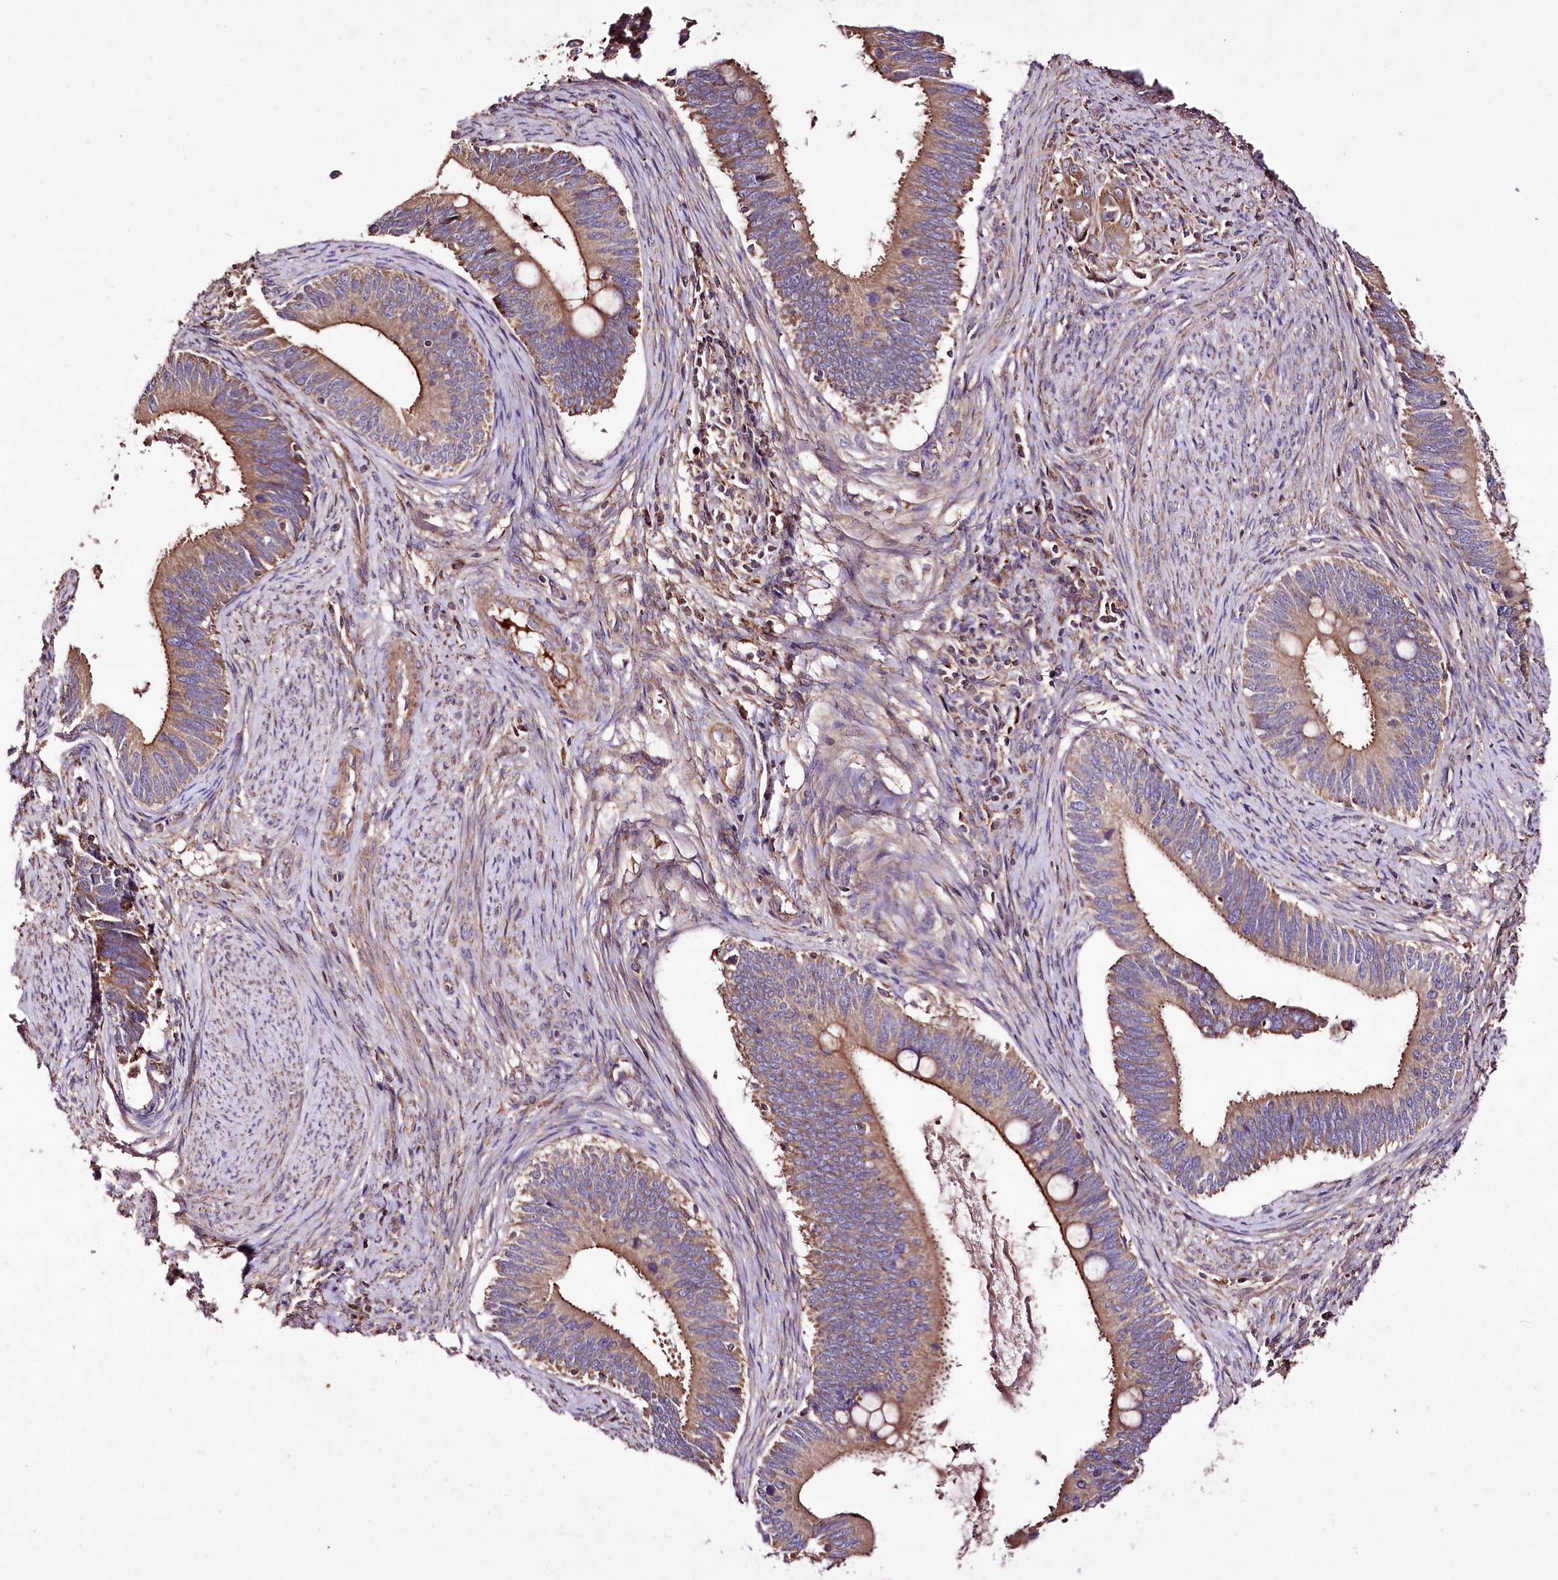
{"staining": {"intensity": "moderate", "quantity": ">75%", "location": "cytoplasmic/membranous"}, "tissue": "cervical cancer", "cell_type": "Tumor cells", "image_type": "cancer", "snomed": [{"axis": "morphology", "description": "Adenocarcinoma, NOS"}, {"axis": "topography", "description": "Cervix"}], "caption": "Moderate cytoplasmic/membranous positivity for a protein is appreciated in about >75% of tumor cells of cervical cancer using immunohistochemistry (IHC).", "gene": "WWC1", "patient": {"sex": "female", "age": 42}}